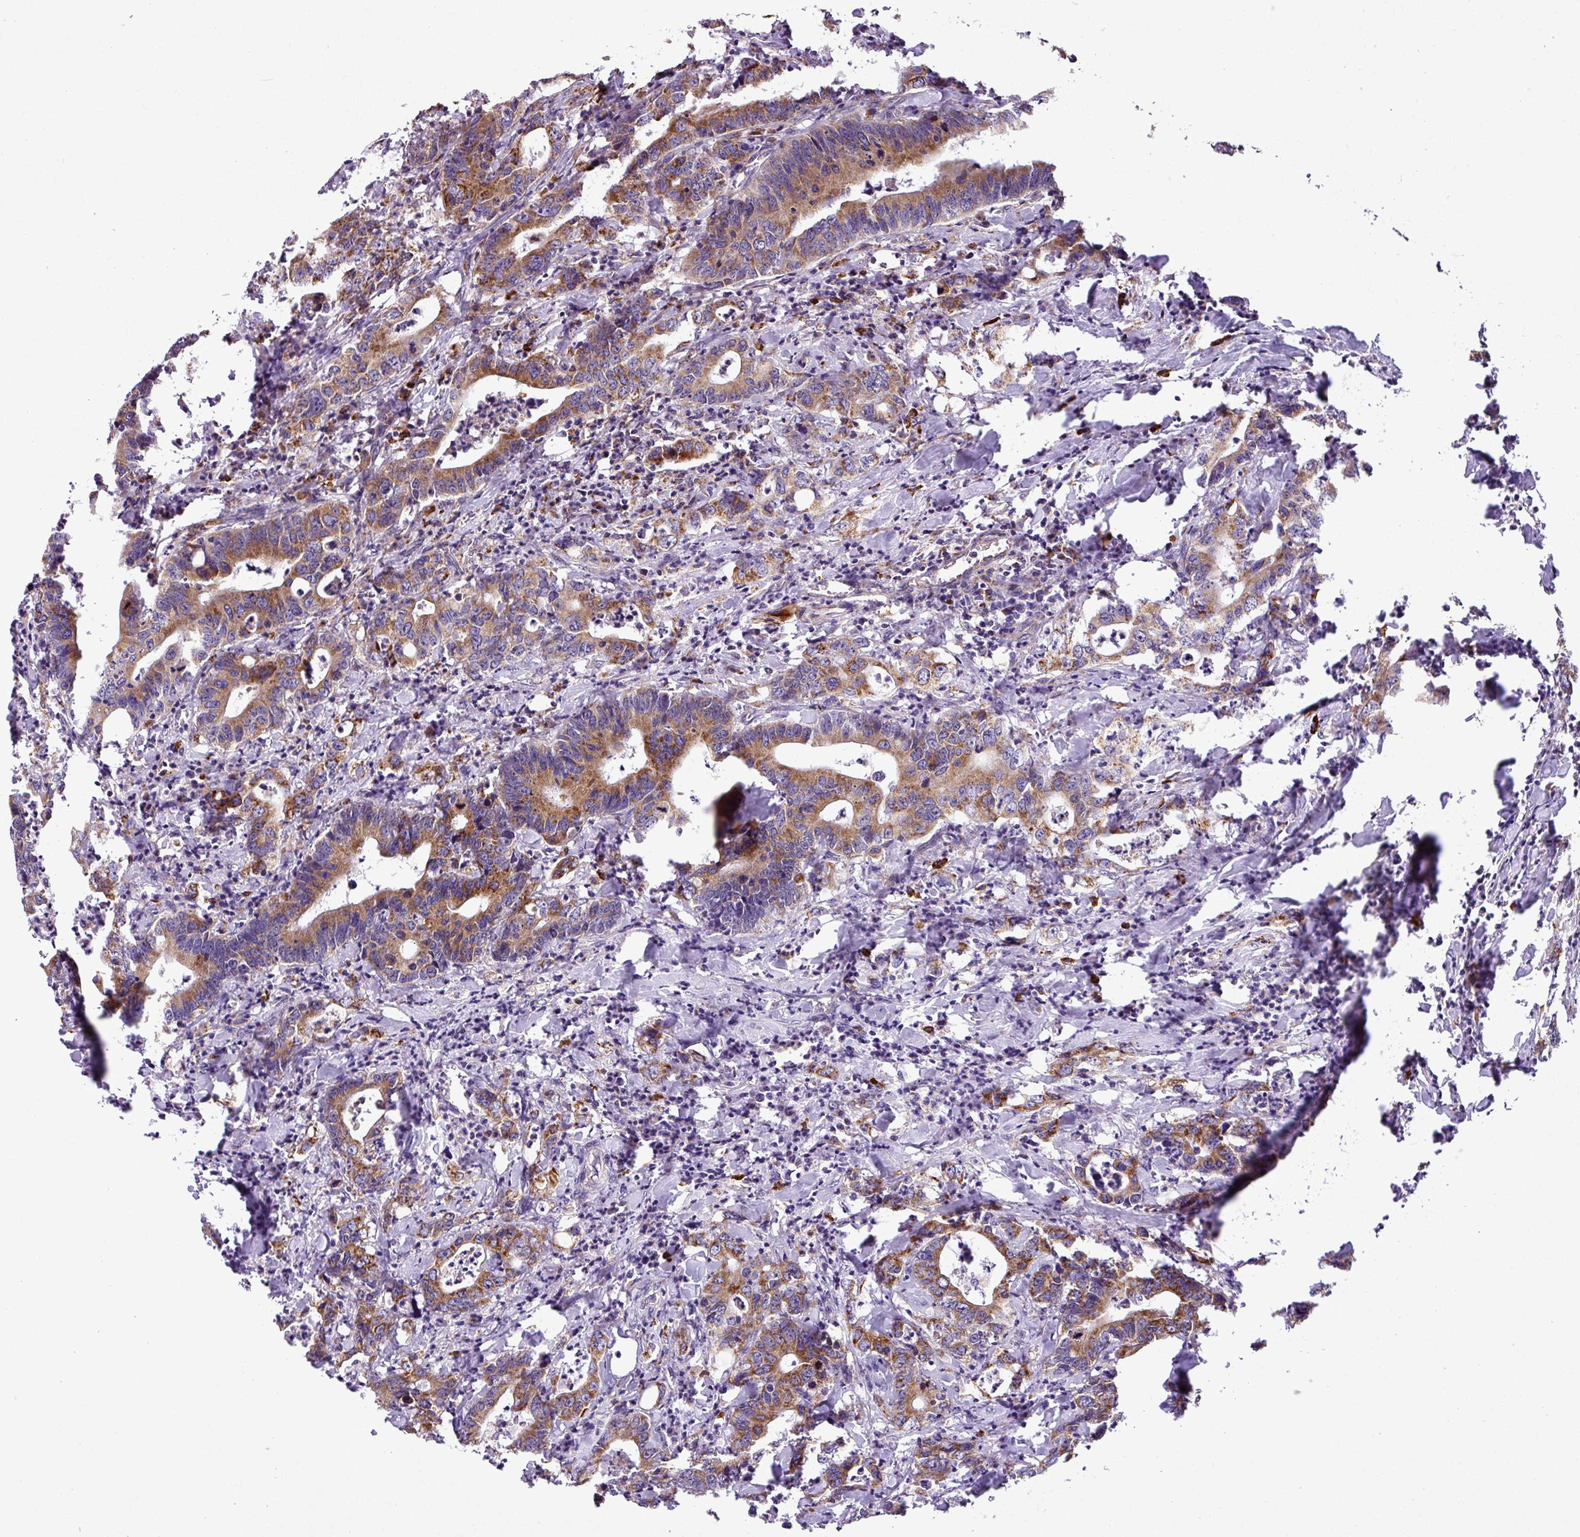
{"staining": {"intensity": "moderate", "quantity": ">75%", "location": "cytoplasmic/membranous"}, "tissue": "colorectal cancer", "cell_type": "Tumor cells", "image_type": "cancer", "snomed": [{"axis": "morphology", "description": "Adenocarcinoma, NOS"}, {"axis": "topography", "description": "Colon"}], "caption": "Human colorectal cancer (adenocarcinoma) stained with a brown dye demonstrates moderate cytoplasmic/membranous positive staining in about >75% of tumor cells.", "gene": "ZNF569", "patient": {"sex": "female", "age": 75}}